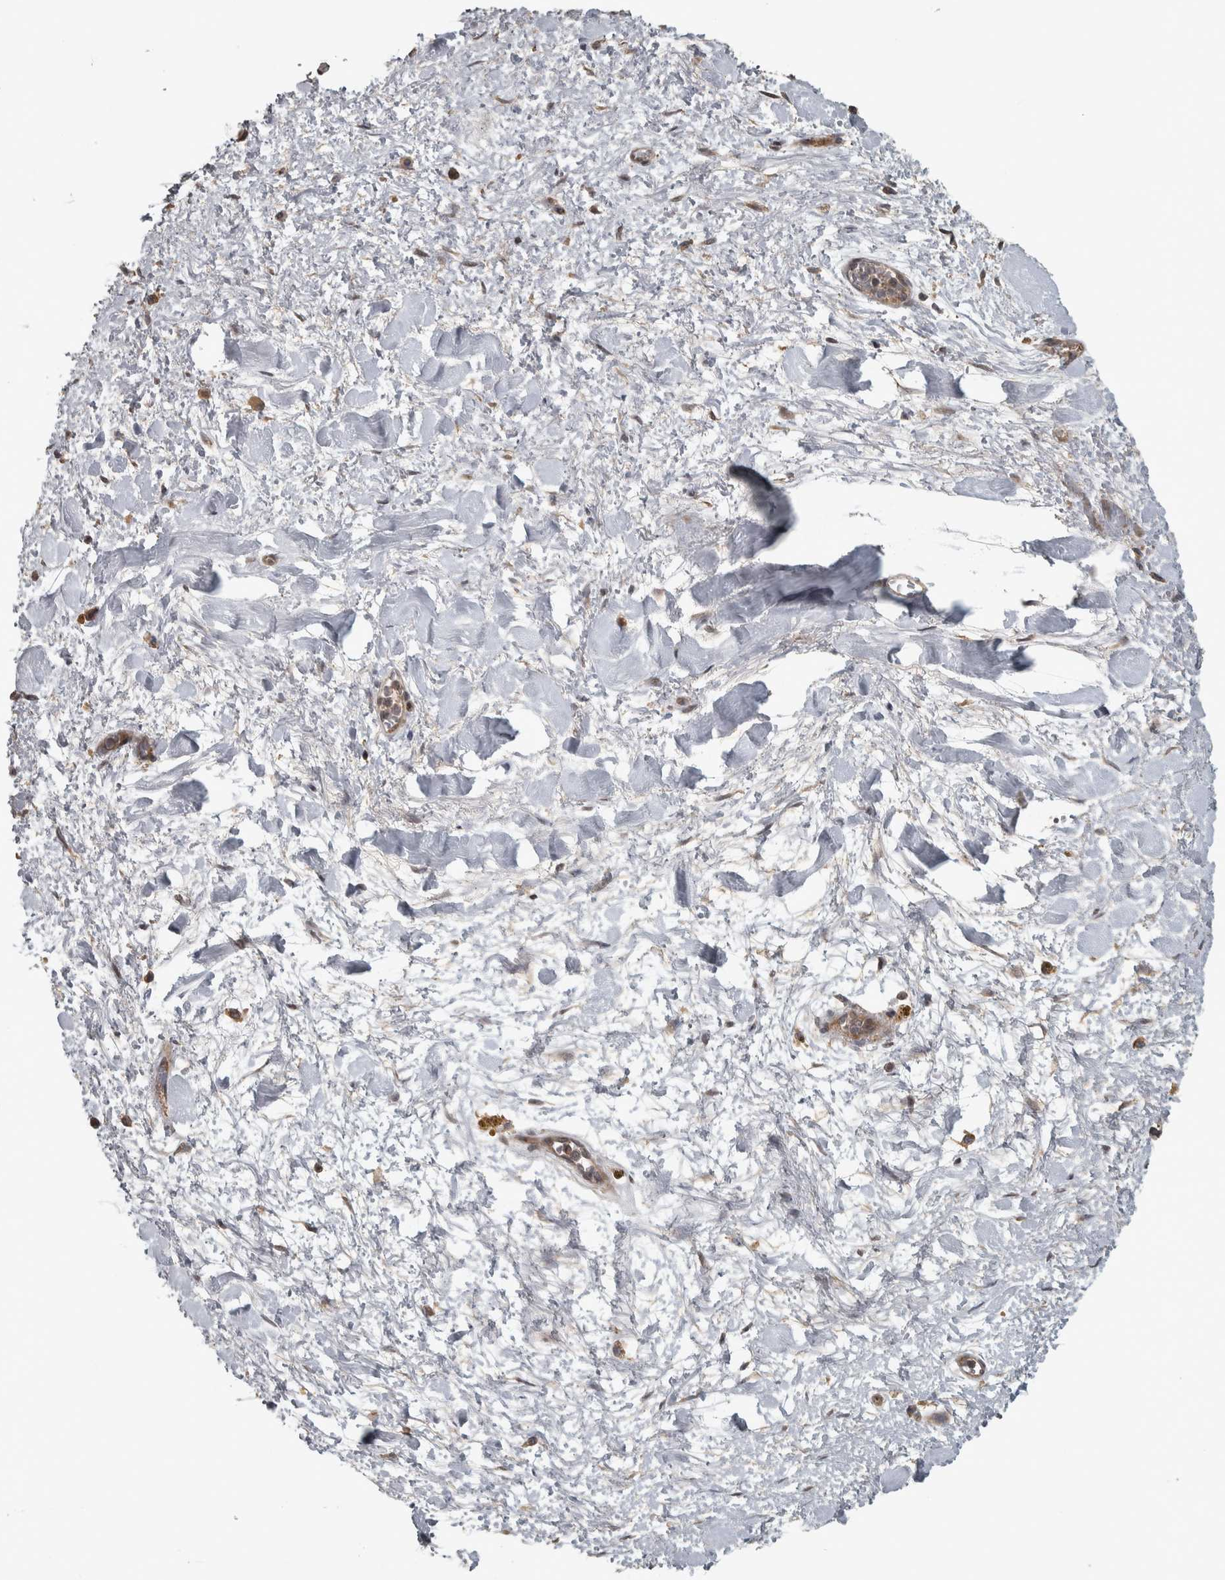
{"staining": {"intensity": "moderate", "quantity": ">75%", "location": "cytoplasmic/membranous"}, "tissue": "adipose tissue", "cell_type": "Adipocytes", "image_type": "normal", "snomed": [{"axis": "morphology", "description": "Normal tissue, NOS"}, {"axis": "topography", "description": "Kidney"}, {"axis": "topography", "description": "Peripheral nerve tissue"}], "caption": "Immunohistochemistry (IHC) micrograph of unremarkable adipose tissue stained for a protein (brown), which shows medium levels of moderate cytoplasmic/membranous expression in approximately >75% of adipocytes.", "gene": "ERAL1", "patient": {"sex": "male", "age": 7}}